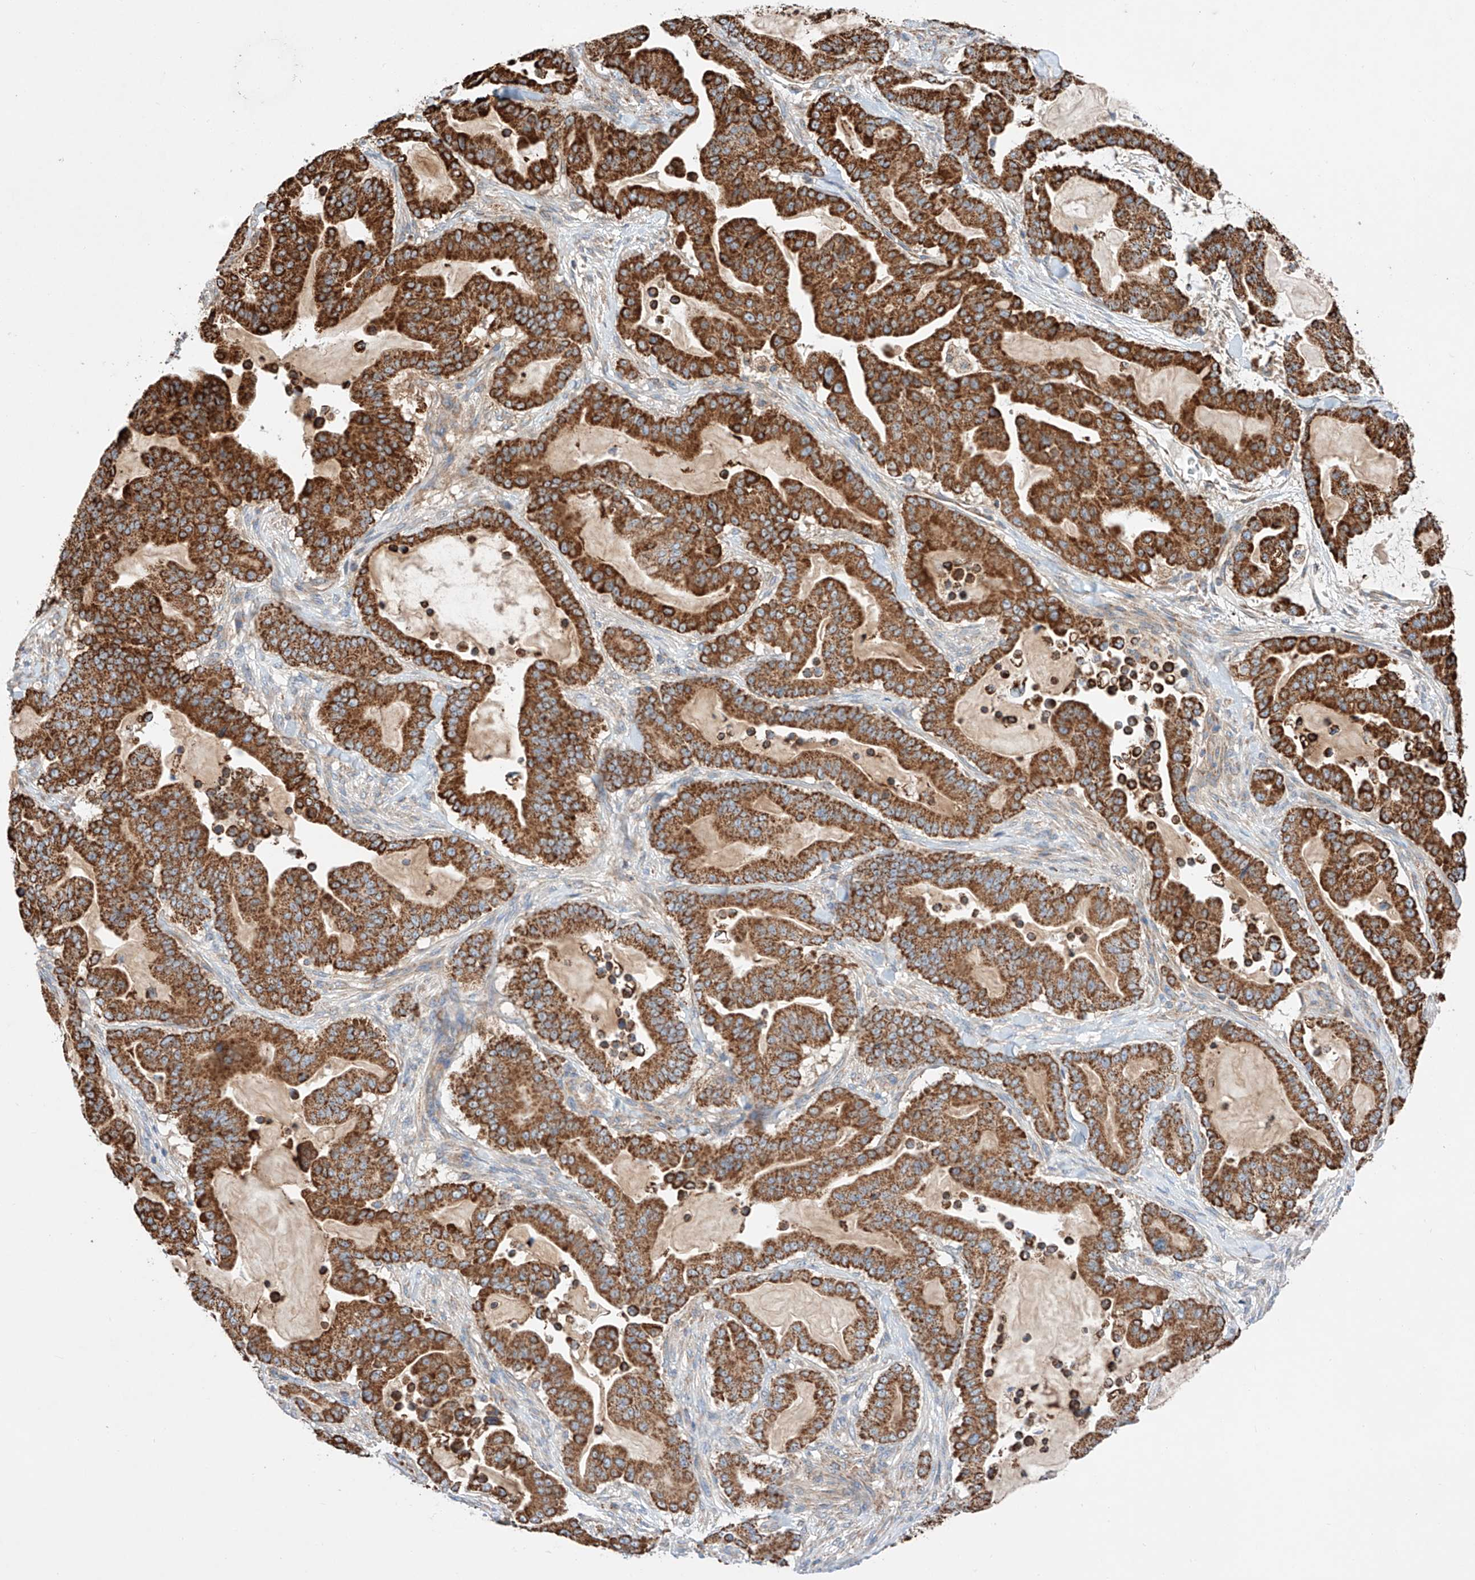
{"staining": {"intensity": "strong", "quantity": ">75%", "location": "cytoplasmic/membranous"}, "tissue": "pancreatic cancer", "cell_type": "Tumor cells", "image_type": "cancer", "snomed": [{"axis": "morphology", "description": "Adenocarcinoma, NOS"}, {"axis": "topography", "description": "Pancreas"}], "caption": "Strong cytoplasmic/membranous protein positivity is present in about >75% of tumor cells in adenocarcinoma (pancreatic).", "gene": "KTI12", "patient": {"sex": "male", "age": 63}}